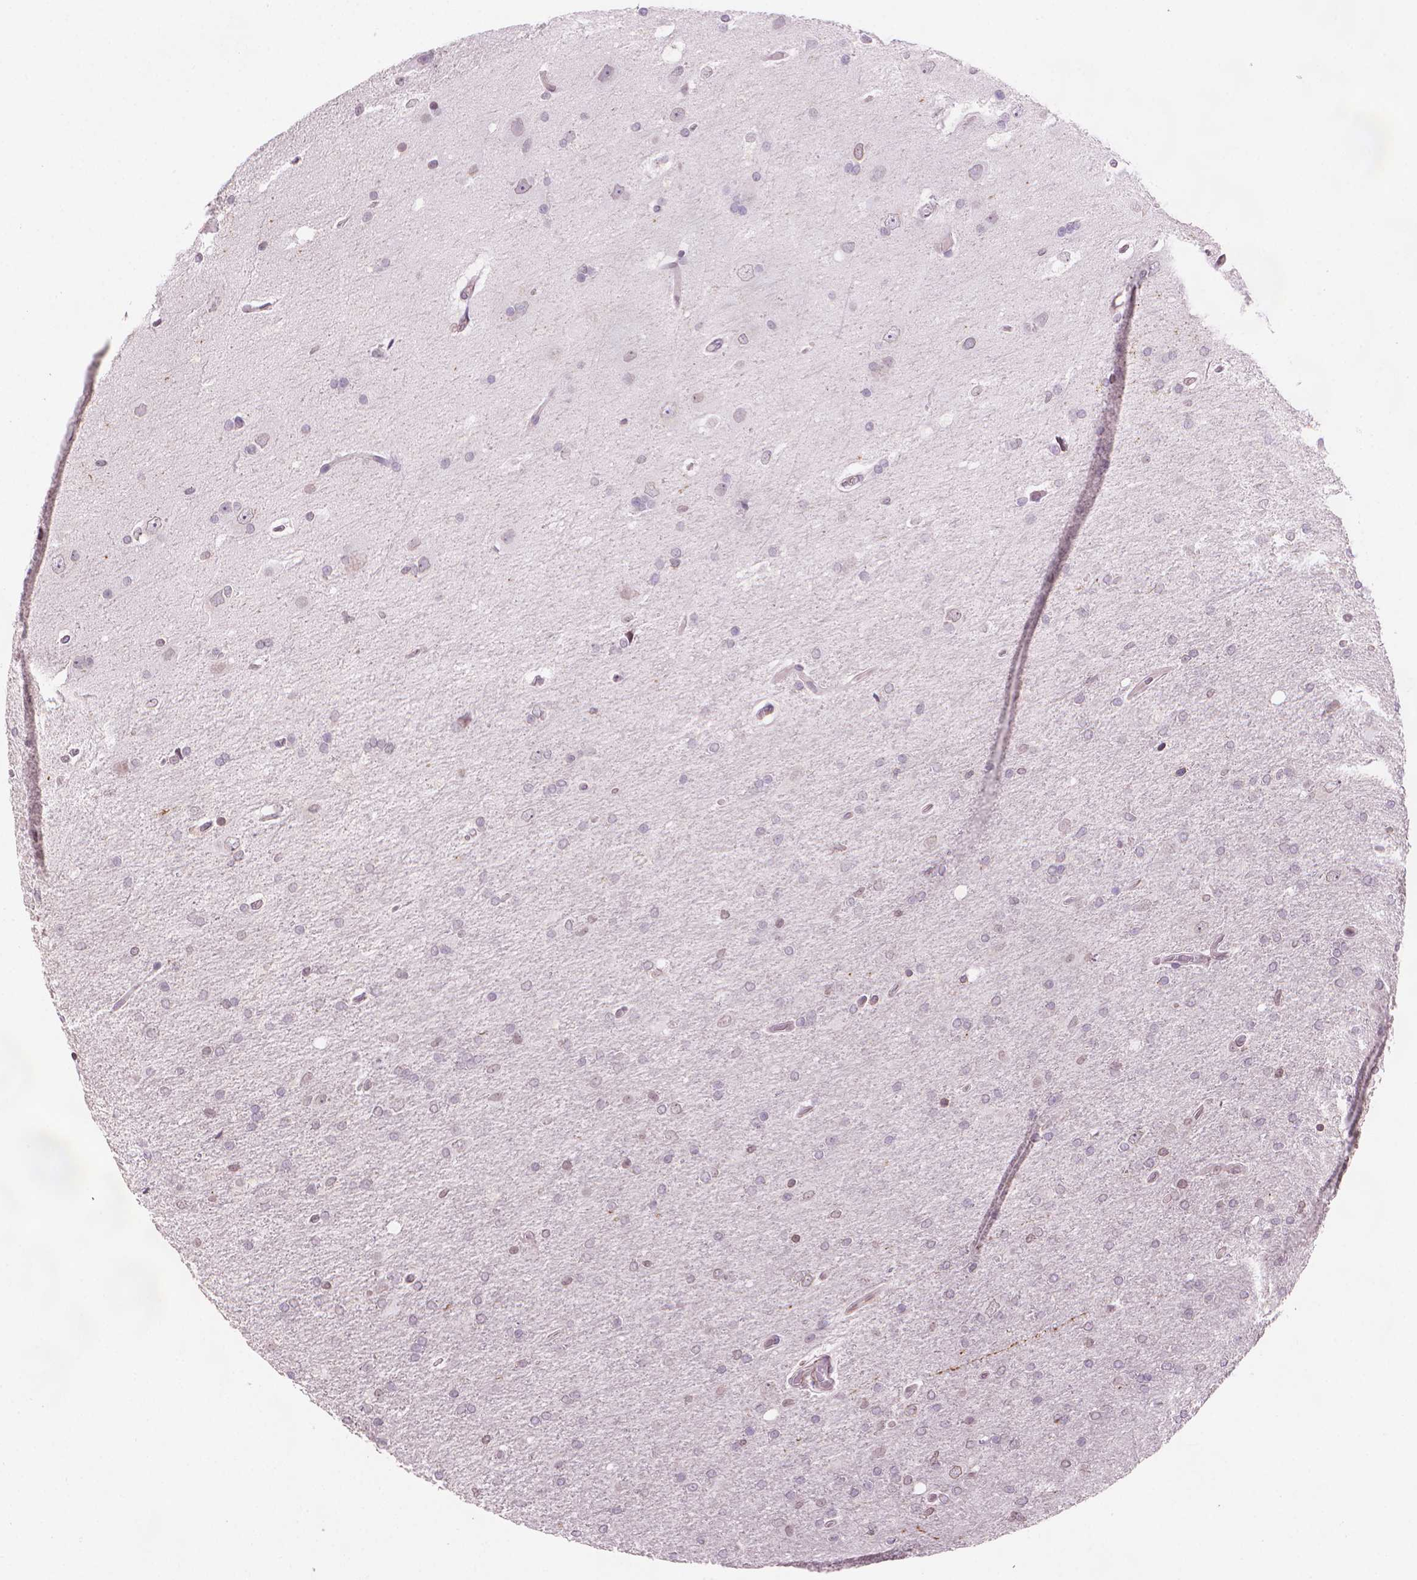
{"staining": {"intensity": "negative", "quantity": "none", "location": "none"}, "tissue": "glioma", "cell_type": "Tumor cells", "image_type": "cancer", "snomed": [{"axis": "morphology", "description": "Glioma, malignant, High grade"}, {"axis": "topography", "description": "Cerebral cortex"}], "caption": "Immunohistochemical staining of human glioma reveals no significant positivity in tumor cells.", "gene": "TMEM184A", "patient": {"sex": "male", "age": 70}}